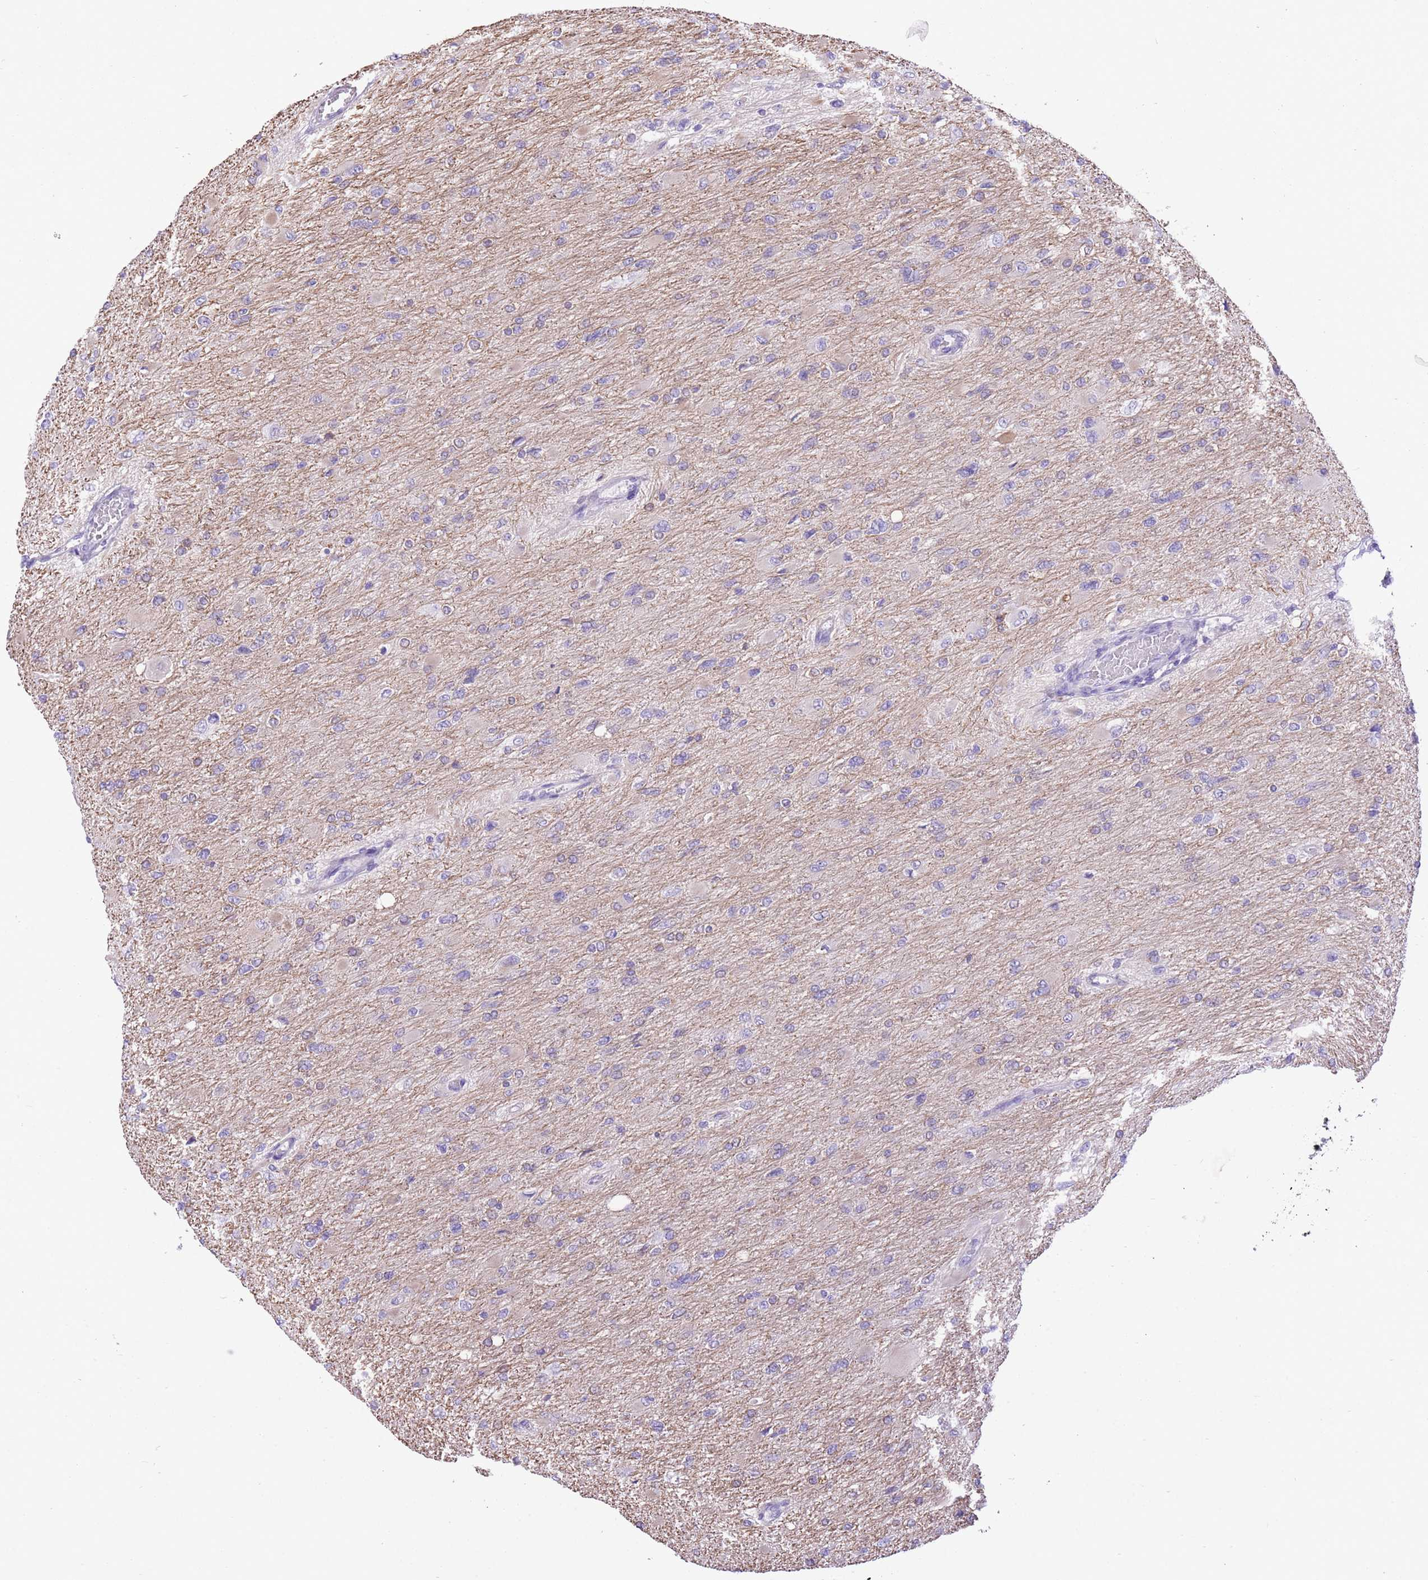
{"staining": {"intensity": "negative", "quantity": "none", "location": "none"}, "tissue": "glioma", "cell_type": "Tumor cells", "image_type": "cancer", "snomed": [{"axis": "morphology", "description": "Glioma, malignant, High grade"}, {"axis": "topography", "description": "Cerebral cortex"}], "caption": "Immunohistochemistry (IHC) of malignant high-grade glioma exhibits no staining in tumor cells. The staining is performed using DAB brown chromogen with nuclei counter-stained in using hematoxylin.", "gene": "RHOU", "patient": {"sex": "female", "age": 36}}